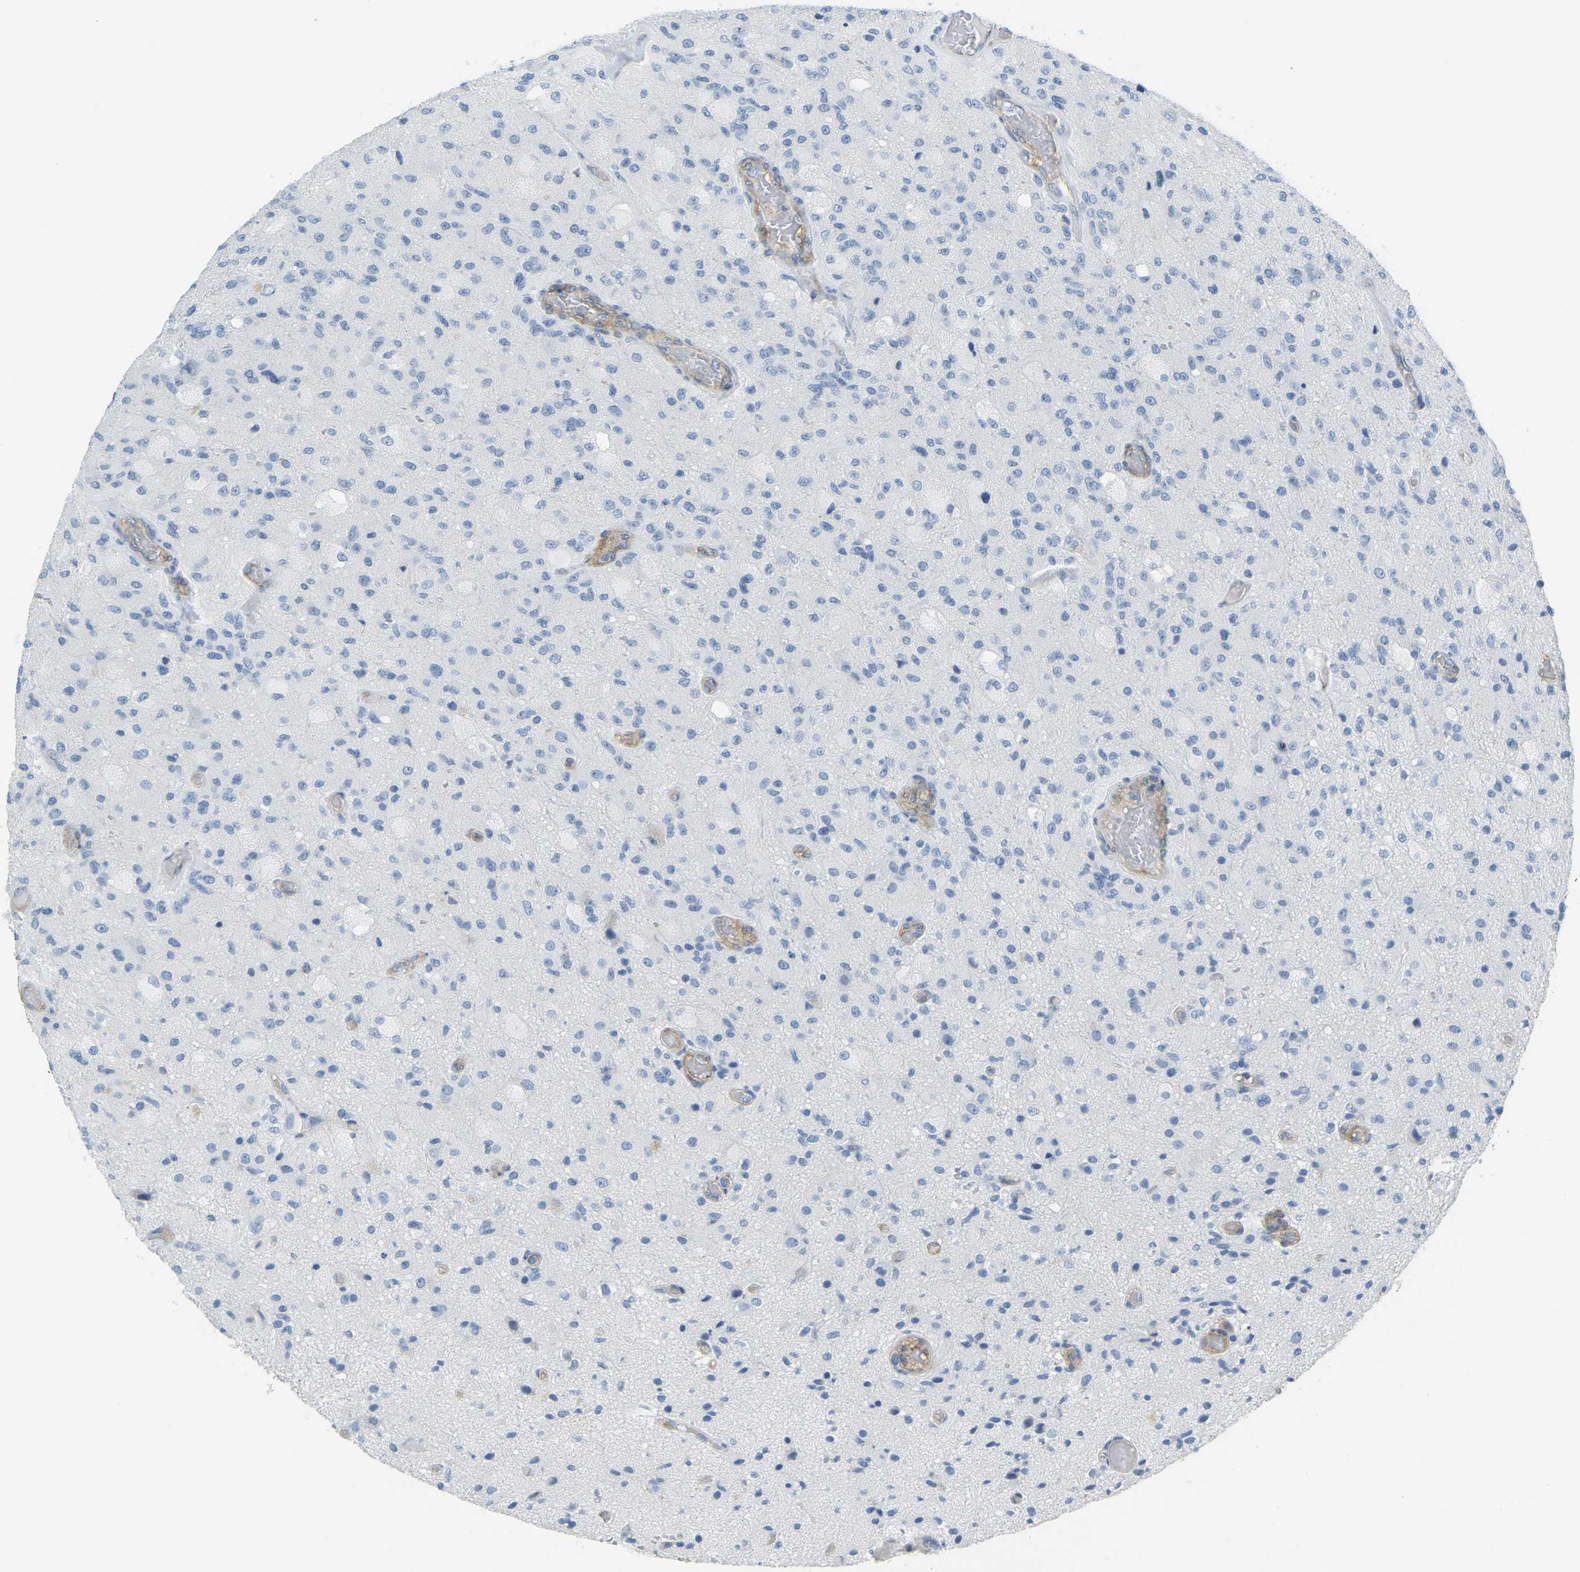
{"staining": {"intensity": "negative", "quantity": "none", "location": "none"}, "tissue": "glioma", "cell_type": "Tumor cells", "image_type": "cancer", "snomed": [{"axis": "morphology", "description": "Normal tissue, NOS"}, {"axis": "morphology", "description": "Glioma, malignant, High grade"}, {"axis": "topography", "description": "Cerebral cortex"}], "caption": "Glioma was stained to show a protein in brown. There is no significant expression in tumor cells.", "gene": "MYL3", "patient": {"sex": "male", "age": 77}}